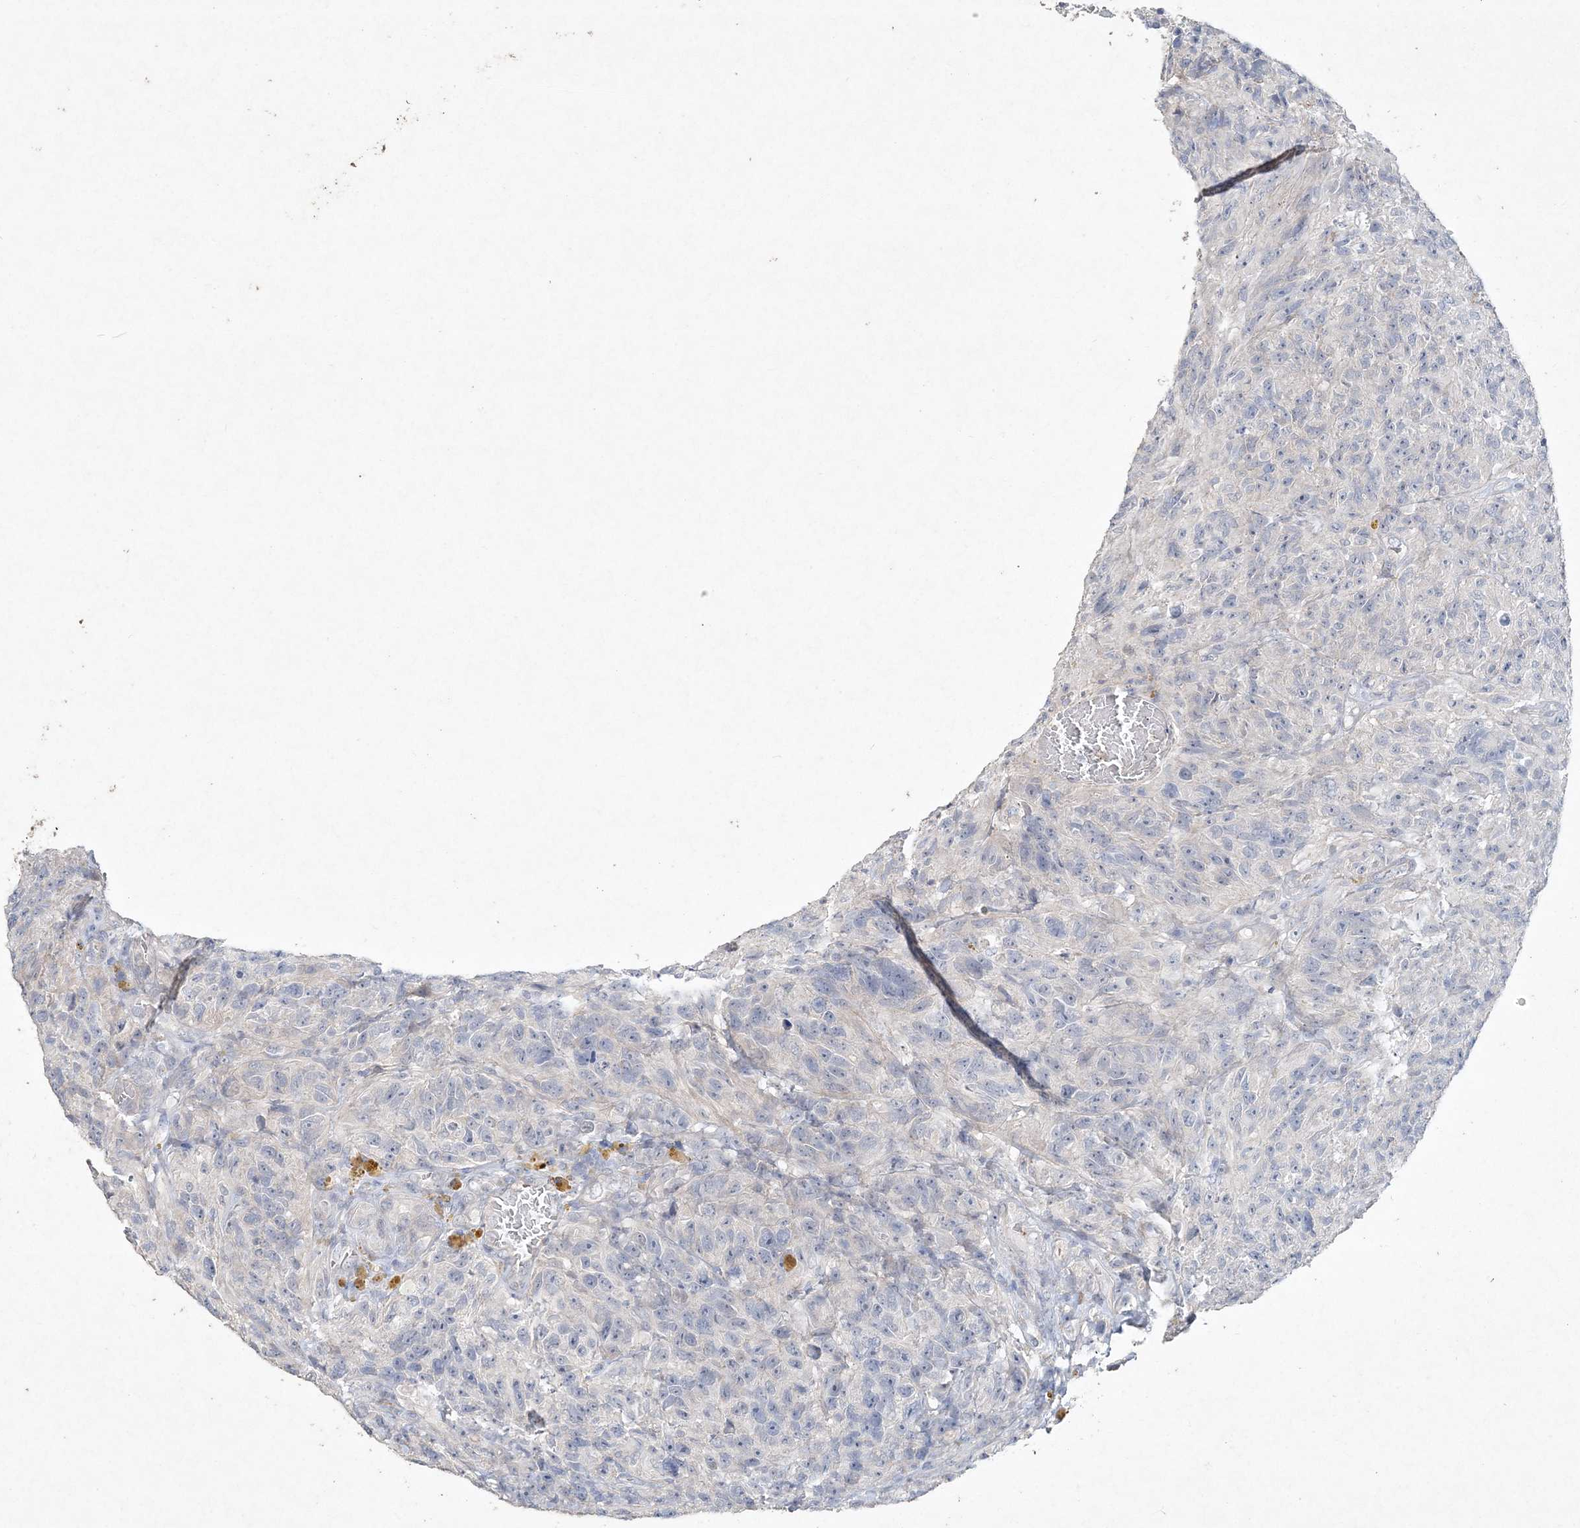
{"staining": {"intensity": "negative", "quantity": "none", "location": "none"}, "tissue": "glioma", "cell_type": "Tumor cells", "image_type": "cancer", "snomed": [{"axis": "morphology", "description": "Glioma, malignant, High grade"}, {"axis": "topography", "description": "Brain"}], "caption": "Immunohistochemical staining of human glioma shows no significant positivity in tumor cells.", "gene": "DNAH5", "patient": {"sex": "male", "age": 69}}